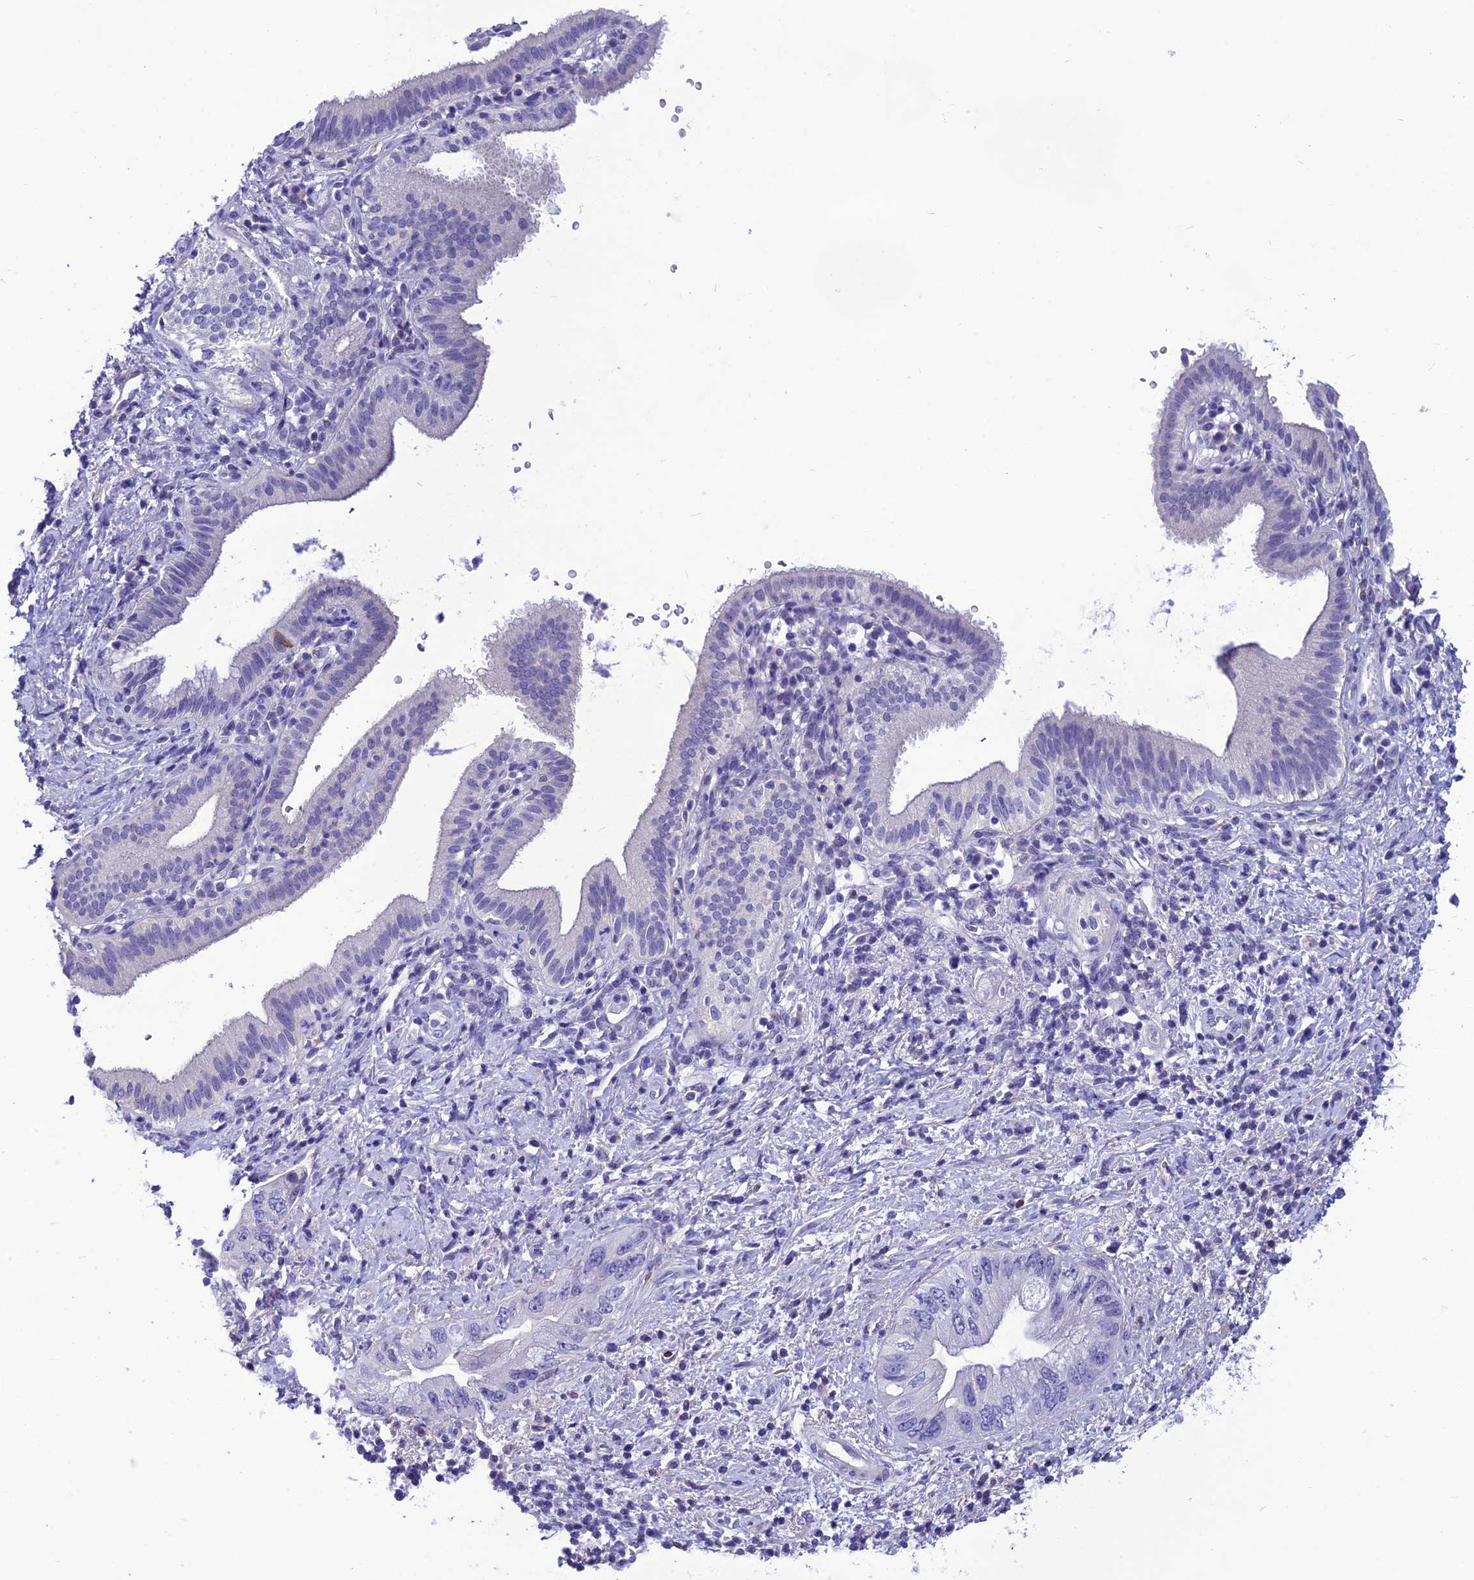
{"staining": {"intensity": "negative", "quantity": "none", "location": "none"}, "tissue": "pancreatic cancer", "cell_type": "Tumor cells", "image_type": "cancer", "snomed": [{"axis": "morphology", "description": "Adenocarcinoma, NOS"}, {"axis": "topography", "description": "Pancreas"}], "caption": "Immunohistochemistry of pancreatic cancer reveals no positivity in tumor cells. (DAB IHC visualized using brightfield microscopy, high magnification).", "gene": "BBS2", "patient": {"sex": "female", "age": 73}}